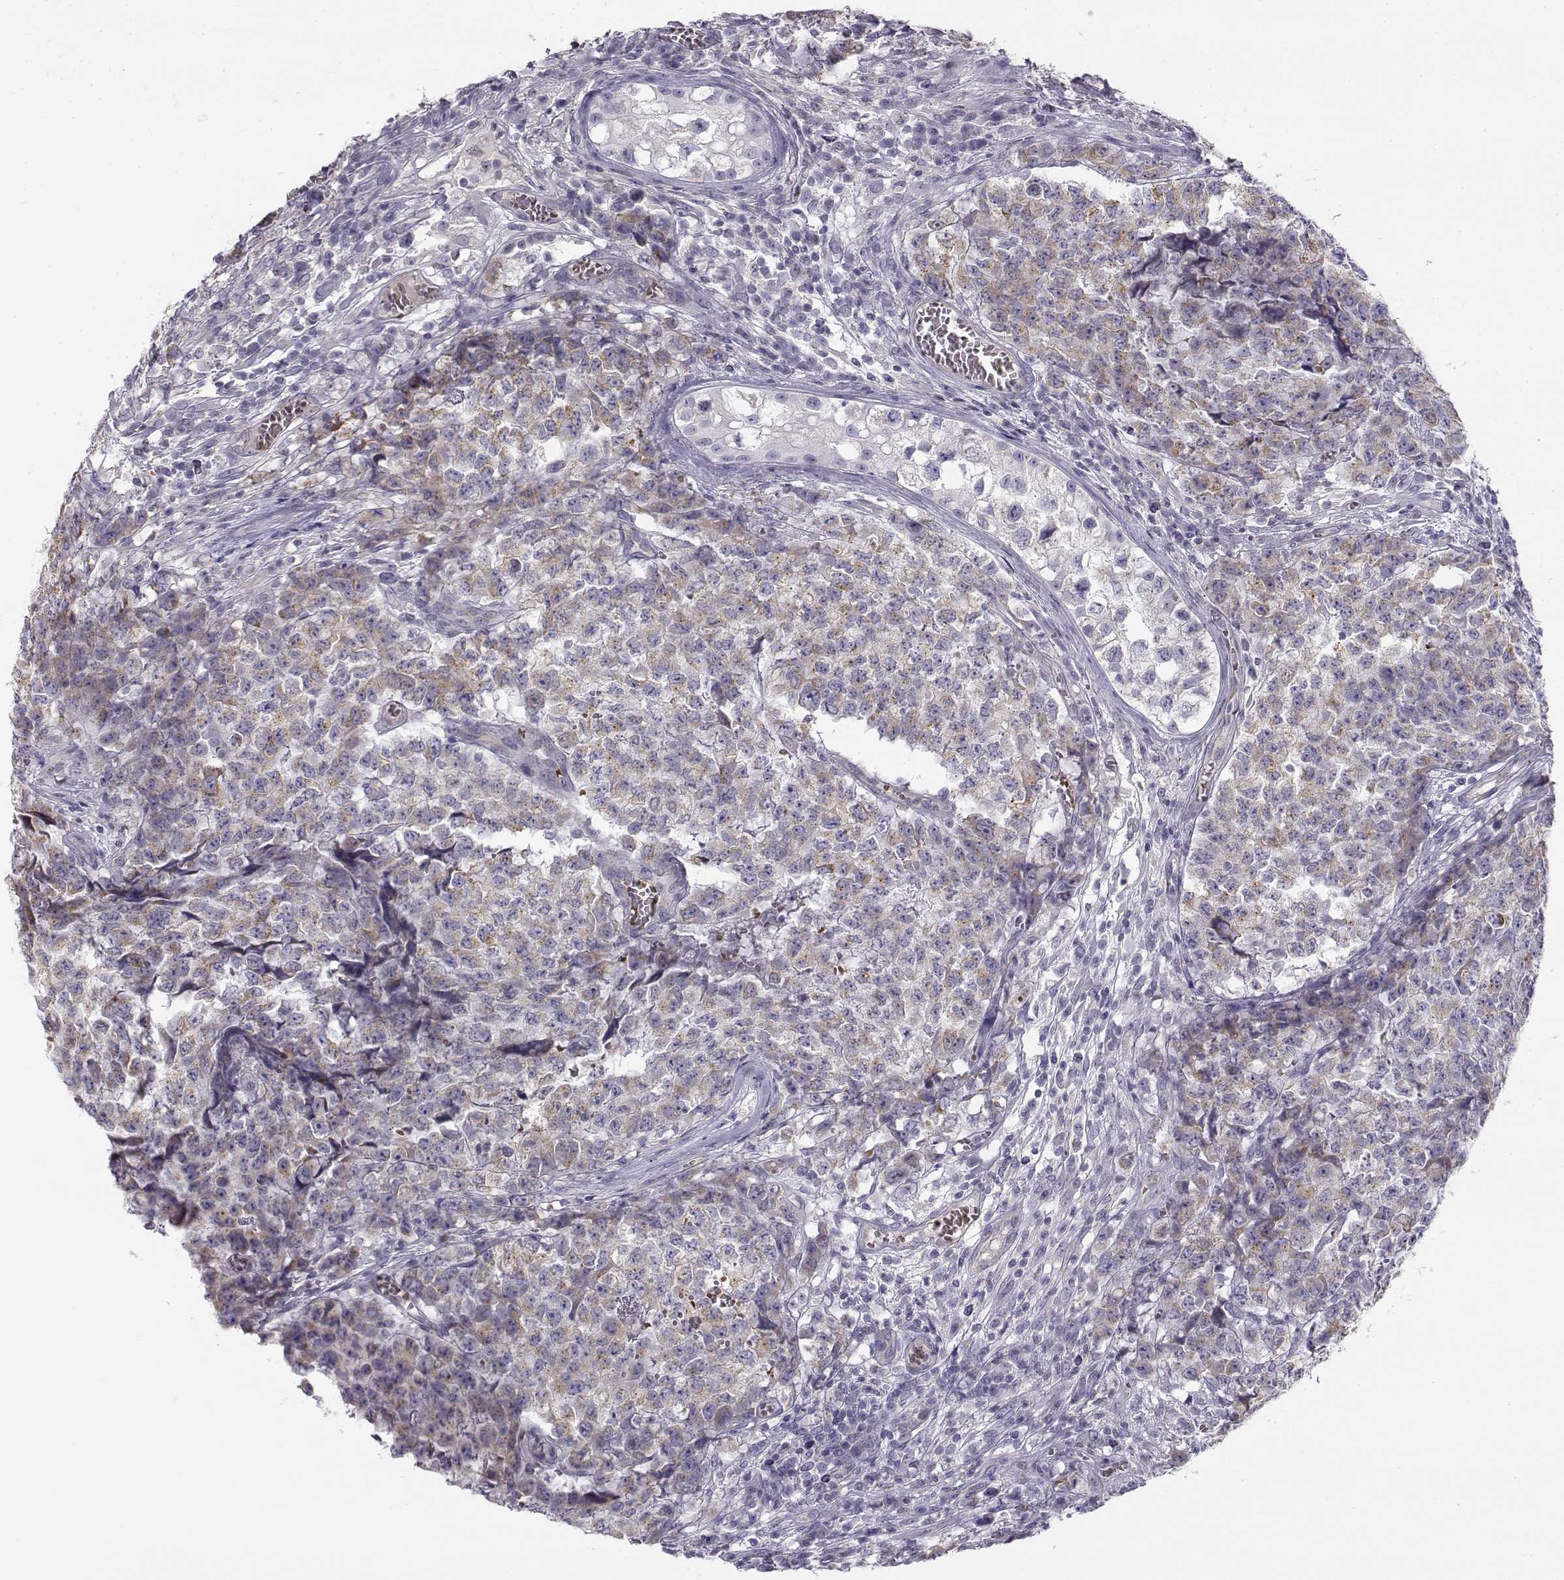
{"staining": {"intensity": "weak", "quantity": "25%-75%", "location": "cytoplasmic/membranous"}, "tissue": "testis cancer", "cell_type": "Tumor cells", "image_type": "cancer", "snomed": [{"axis": "morphology", "description": "Carcinoma, Embryonal, NOS"}, {"axis": "topography", "description": "Testis"}], "caption": "This is a micrograph of immunohistochemistry (IHC) staining of testis embryonal carcinoma, which shows weak staining in the cytoplasmic/membranous of tumor cells.", "gene": "MYO1A", "patient": {"sex": "male", "age": 23}}